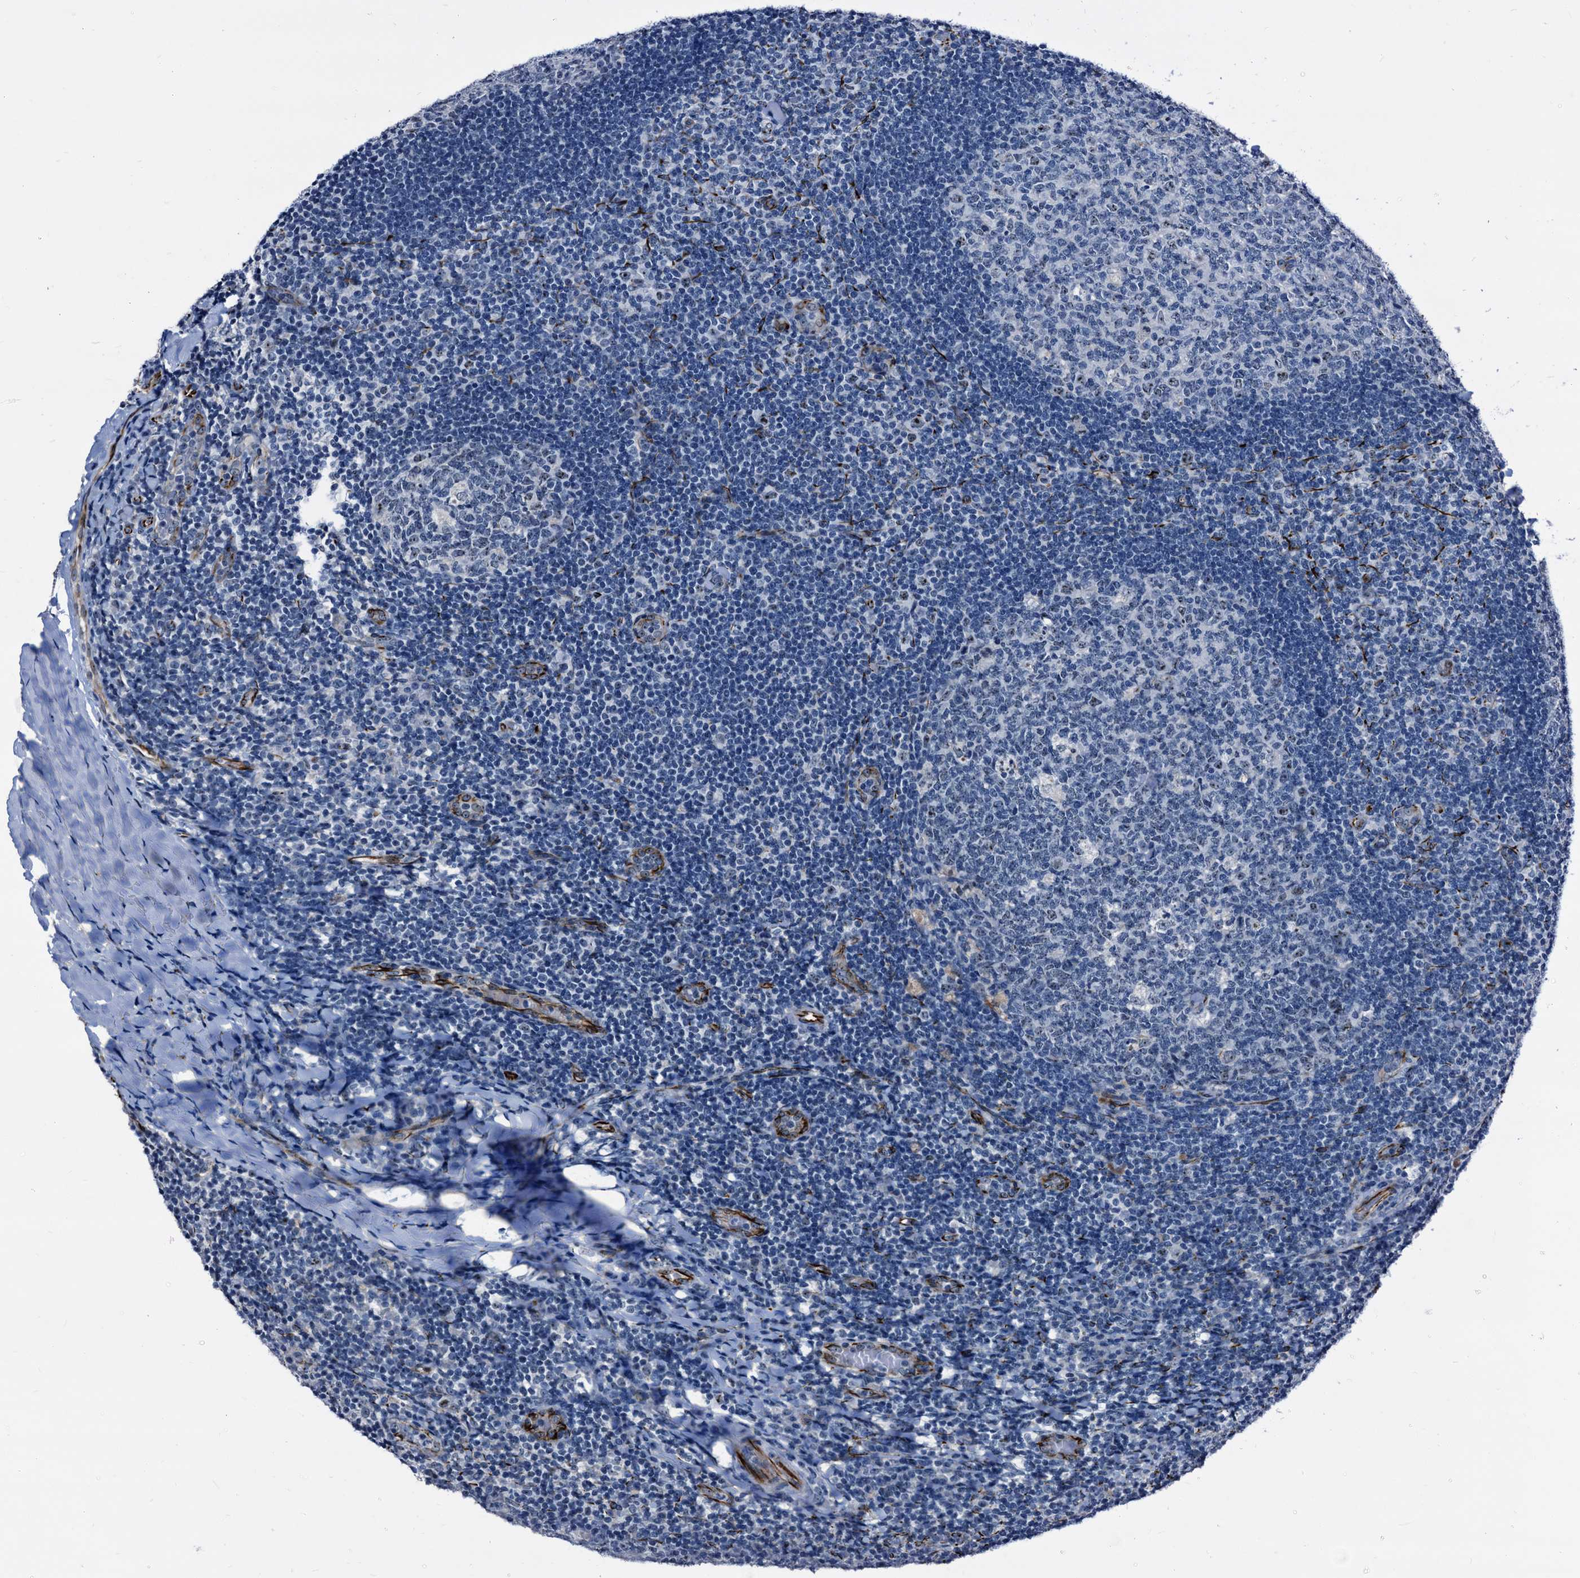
{"staining": {"intensity": "moderate", "quantity": "<25%", "location": "nuclear"}, "tissue": "tonsil", "cell_type": "Germinal center cells", "image_type": "normal", "snomed": [{"axis": "morphology", "description": "Normal tissue, NOS"}, {"axis": "topography", "description": "Tonsil"}], "caption": "Immunohistochemical staining of normal human tonsil displays <25% levels of moderate nuclear protein positivity in about <25% of germinal center cells.", "gene": "EMG1", "patient": {"sex": "male", "age": 17}}